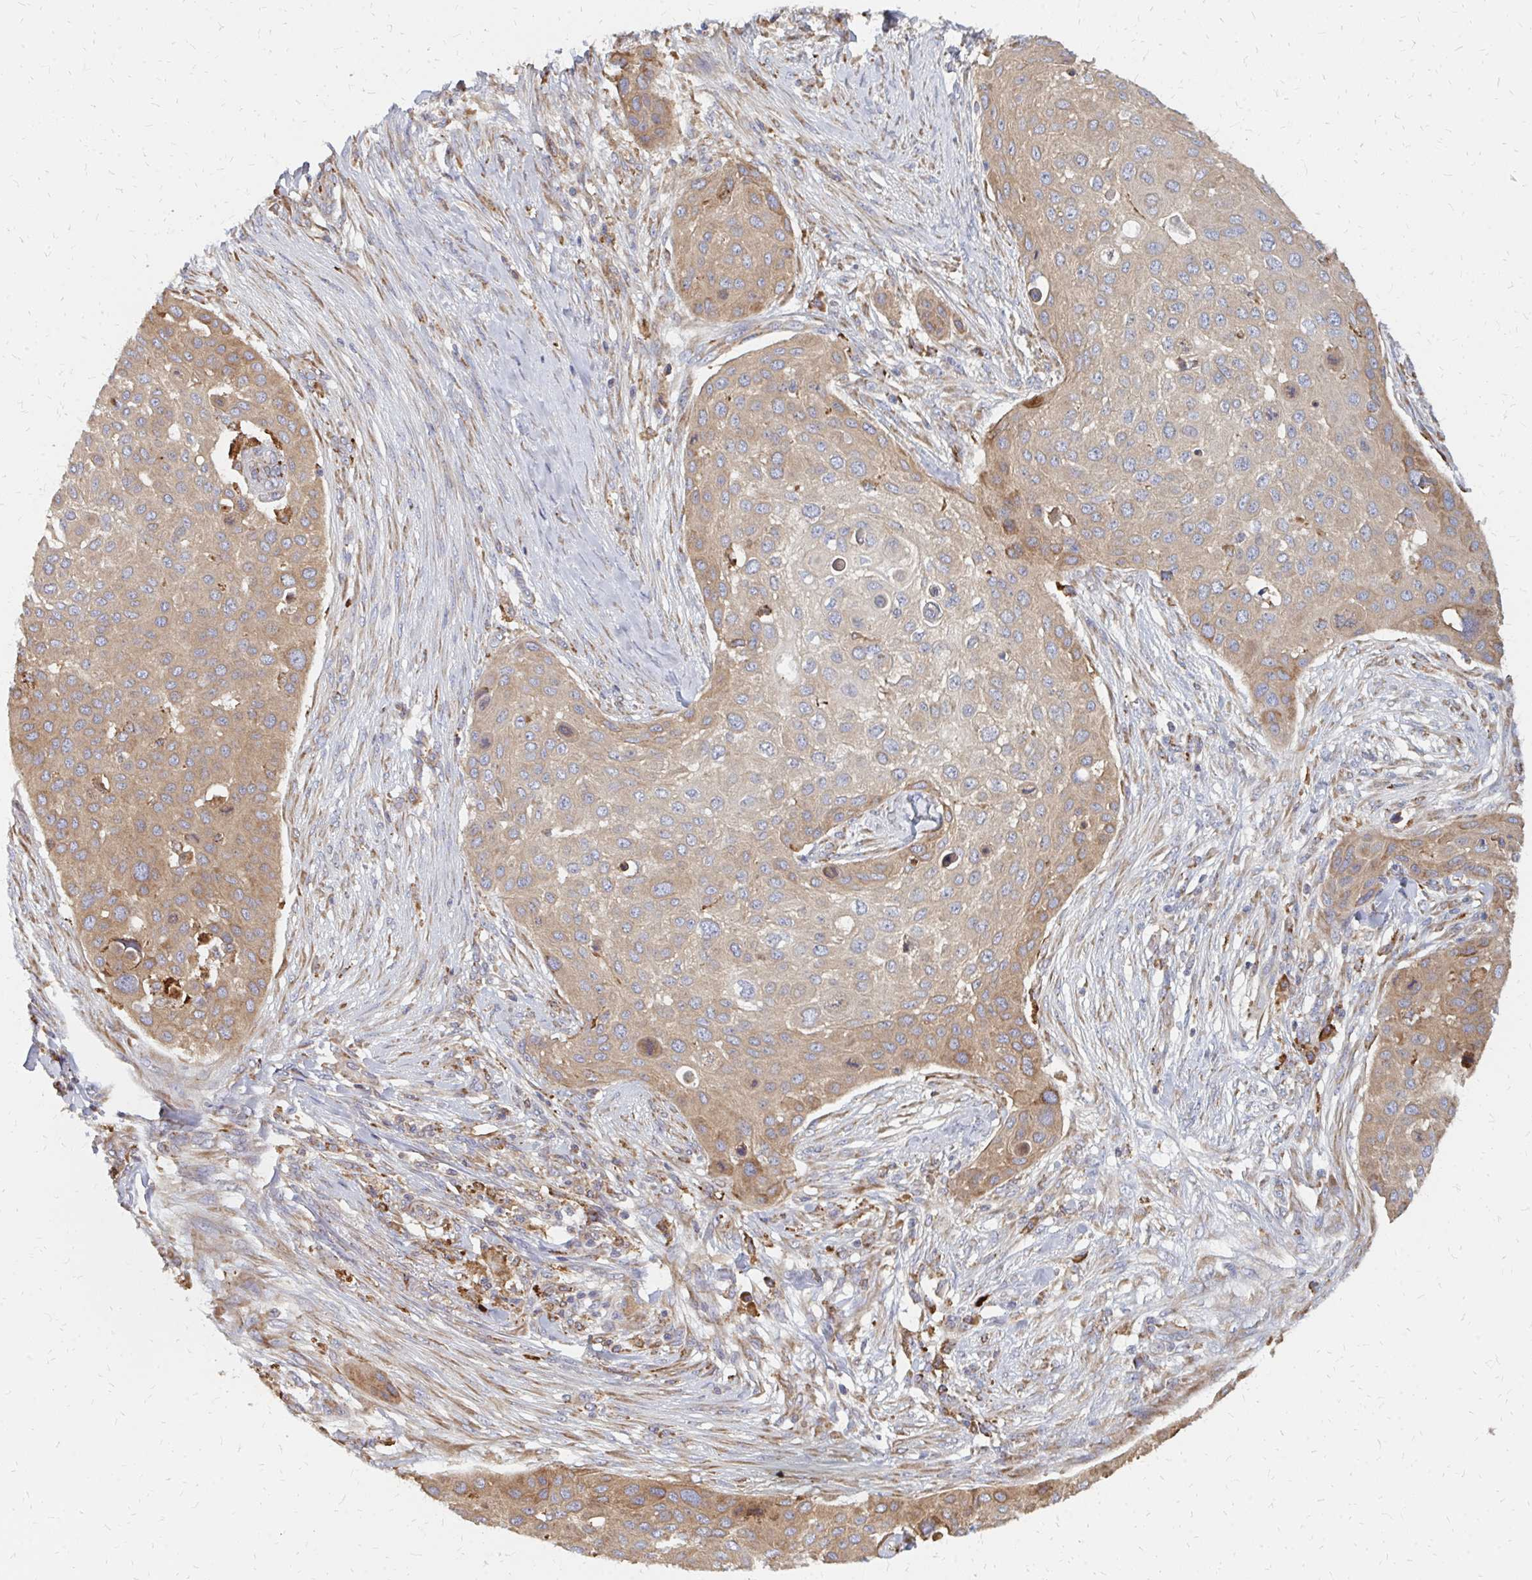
{"staining": {"intensity": "moderate", "quantity": ">75%", "location": "cytoplasmic/membranous"}, "tissue": "skin cancer", "cell_type": "Tumor cells", "image_type": "cancer", "snomed": [{"axis": "morphology", "description": "Squamous cell carcinoma, NOS"}, {"axis": "topography", "description": "Skin"}], "caption": "Immunohistochemistry of human squamous cell carcinoma (skin) demonstrates medium levels of moderate cytoplasmic/membranous staining in about >75% of tumor cells.", "gene": "PPP1R13L", "patient": {"sex": "female", "age": 87}}